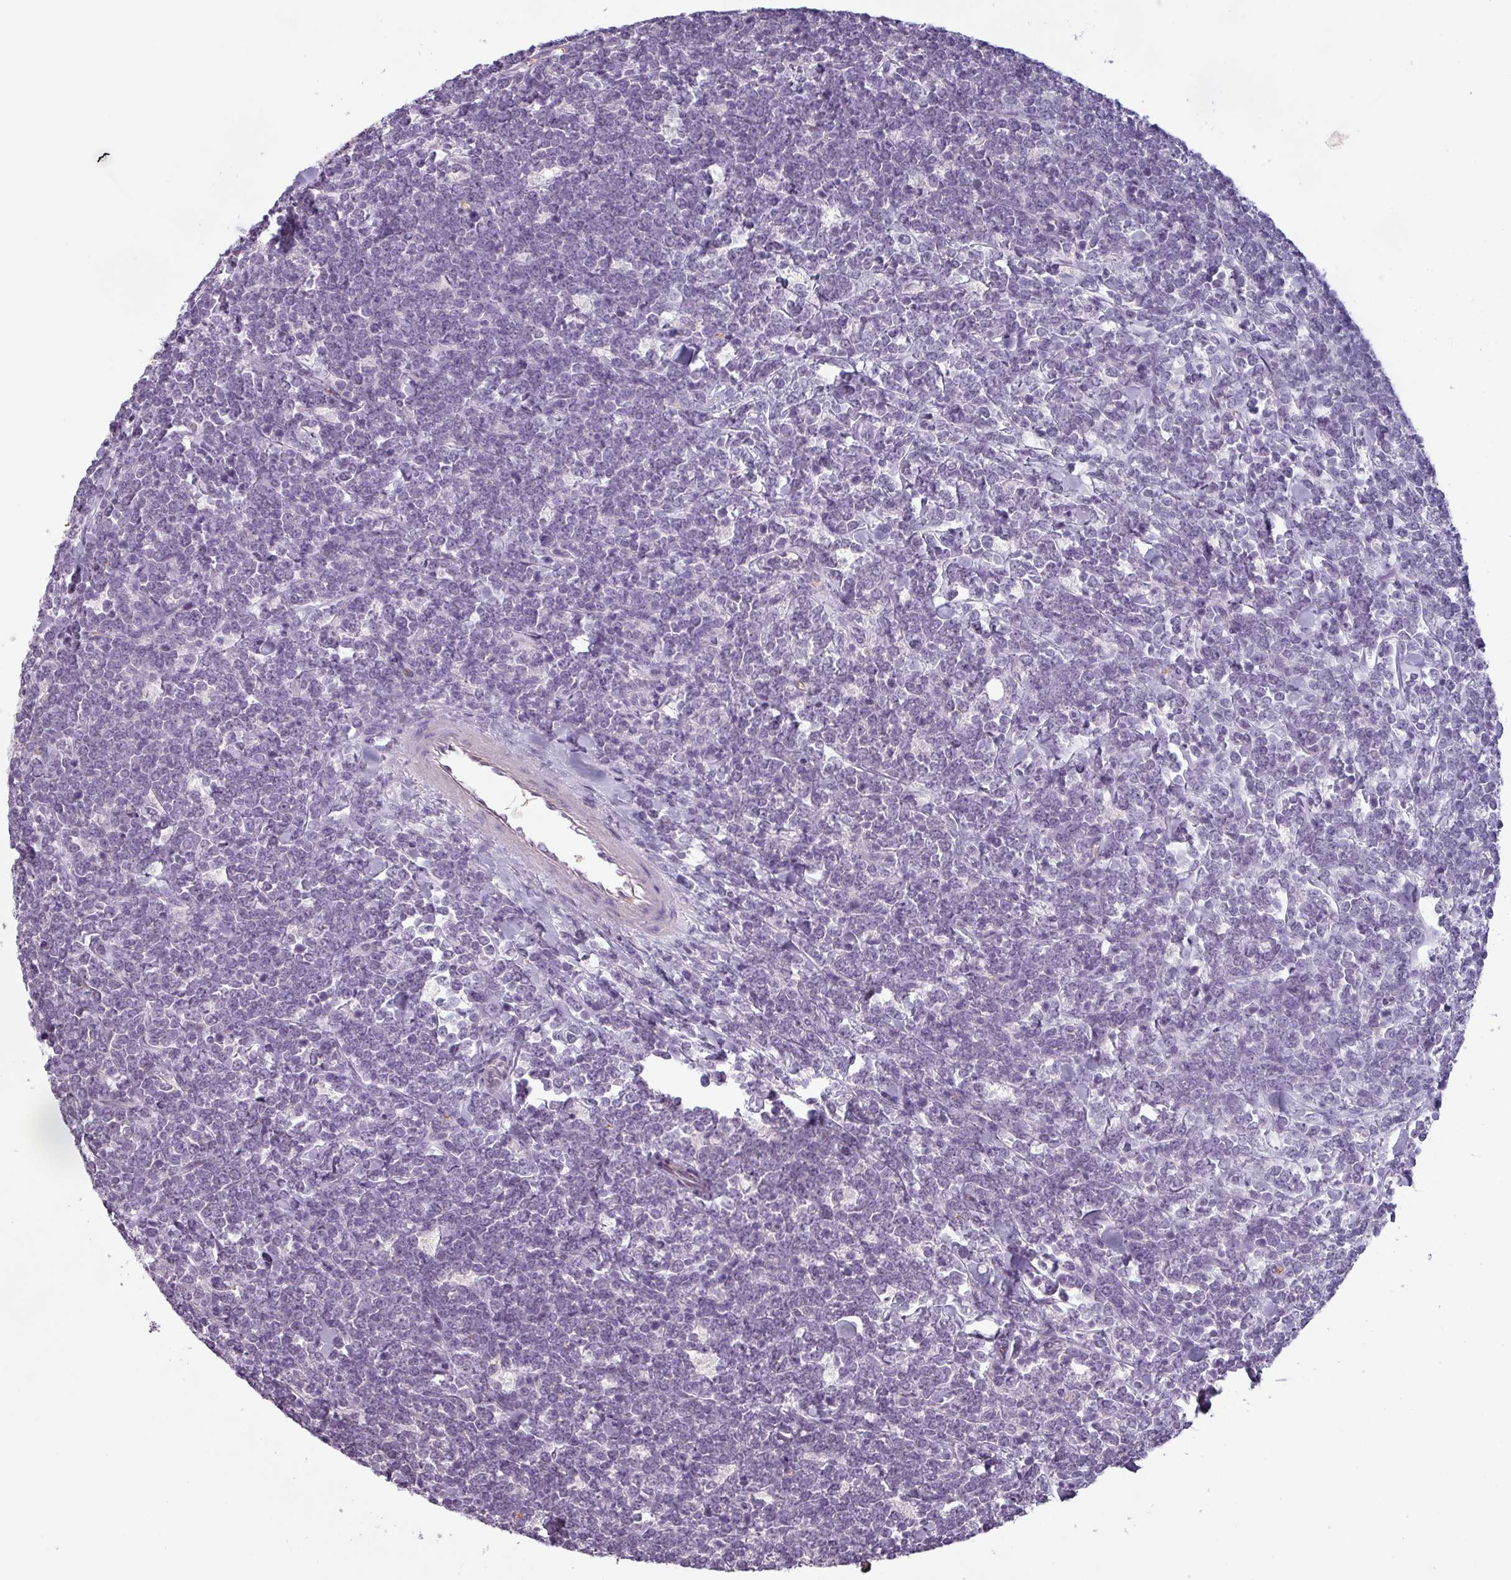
{"staining": {"intensity": "negative", "quantity": "none", "location": "none"}, "tissue": "lymphoma", "cell_type": "Tumor cells", "image_type": "cancer", "snomed": [{"axis": "morphology", "description": "Malignant lymphoma, non-Hodgkin's type, High grade"}, {"axis": "topography", "description": "Small intestine"}, {"axis": "topography", "description": "Colon"}], "caption": "This is a histopathology image of immunohistochemistry (IHC) staining of malignant lymphoma, non-Hodgkin's type (high-grade), which shows no positivity in tumor cells.", "gene": "AREL1", "patient": {"sex": "male", "age": 8}}